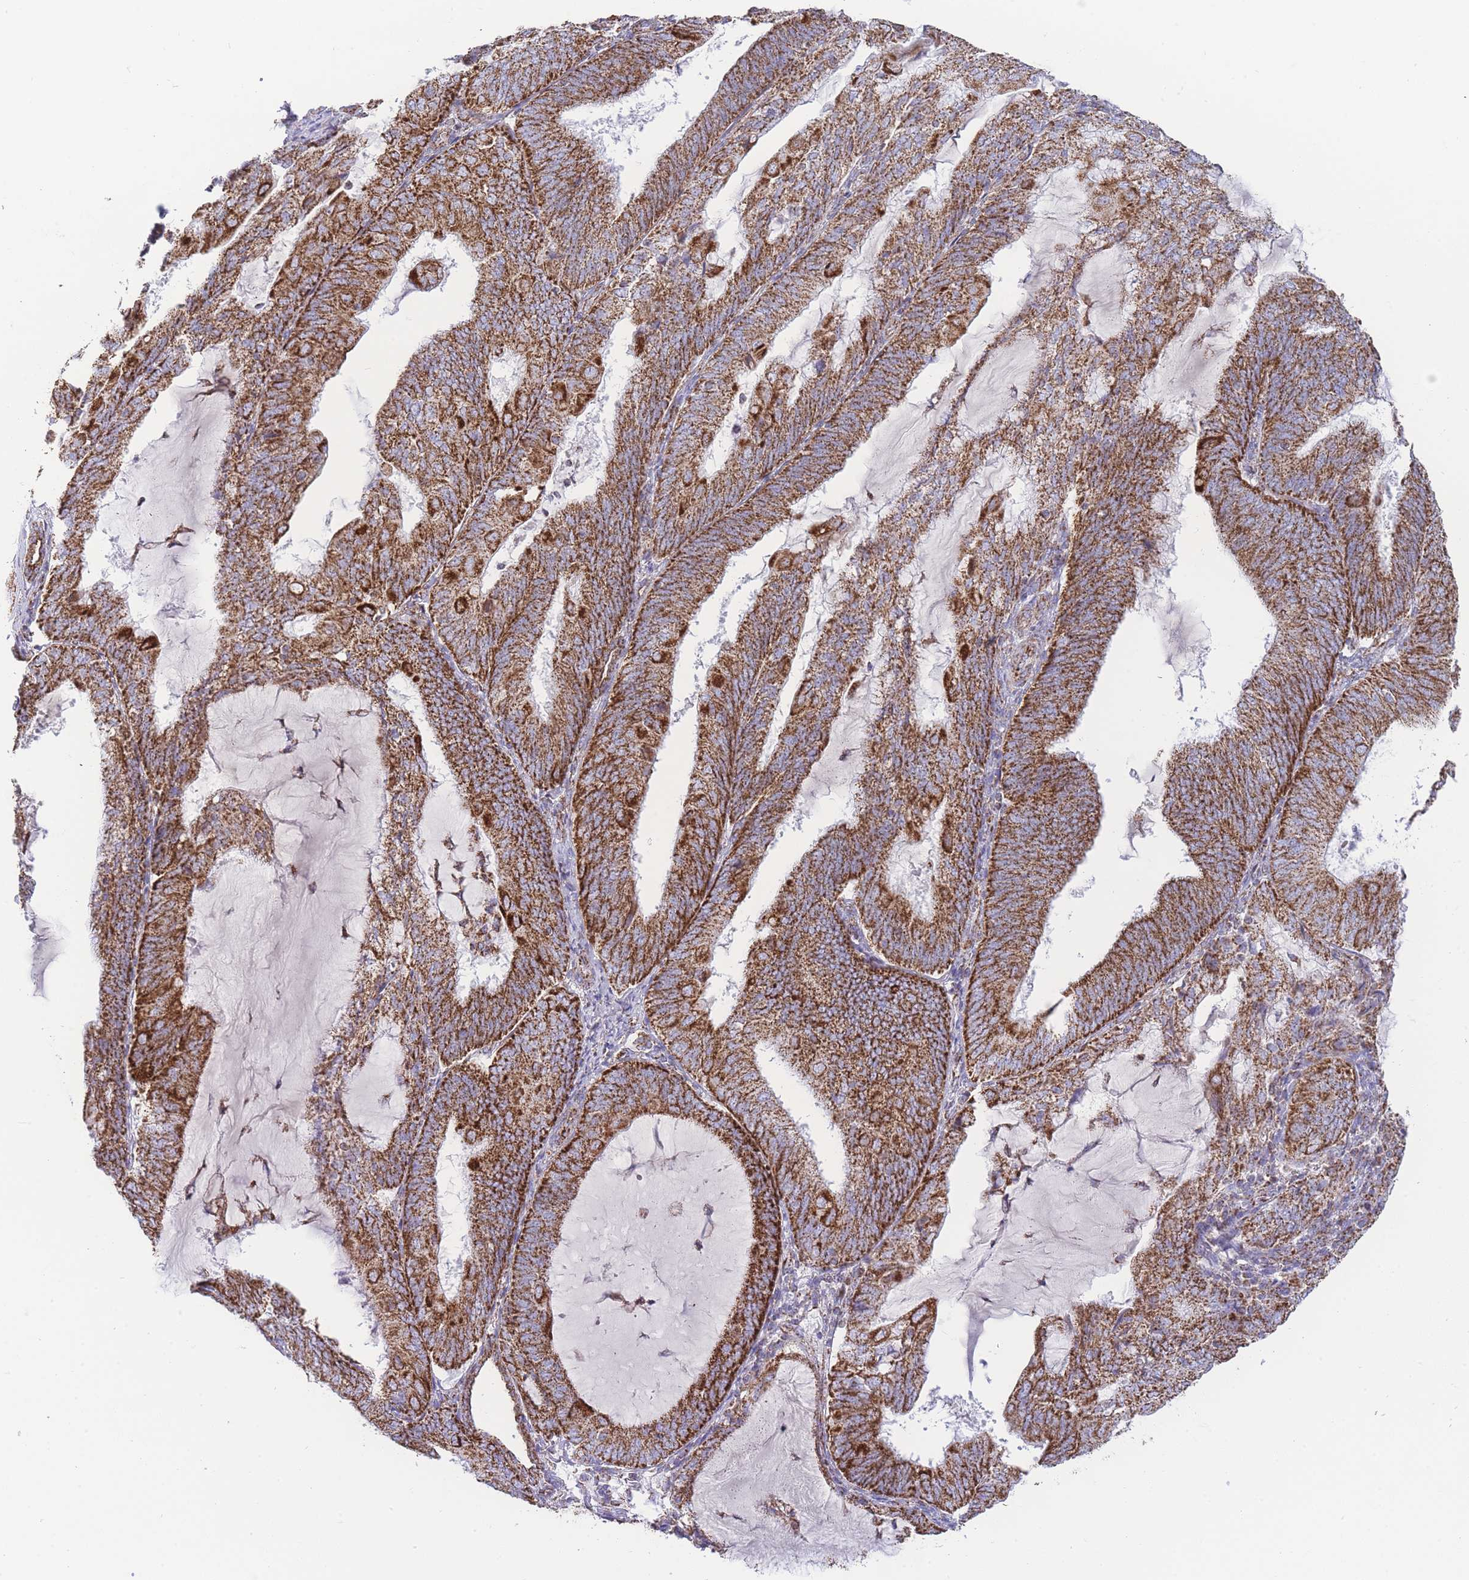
{"staining": {"intensity": "strong", "quantity": ">75%", "location": "cytoplasmic/membranous"}, "tissue": "endometrial cancer", "cell_type": "Tumor cells", "image_type": "cancer", "snomed": [{"axis": "morphology", "description": "Adenocarcinoma, NOS"}, {"axis": "topography", "description": "Endometrium"}], "caption": "IHC of adenocarcinoma (endometrial) displays high levels of strong cytoplasmic/membranous expression in about >75% of tumor cells.", "gene": "GSTM1", "patient": {"sex": "female", "age": 81}}